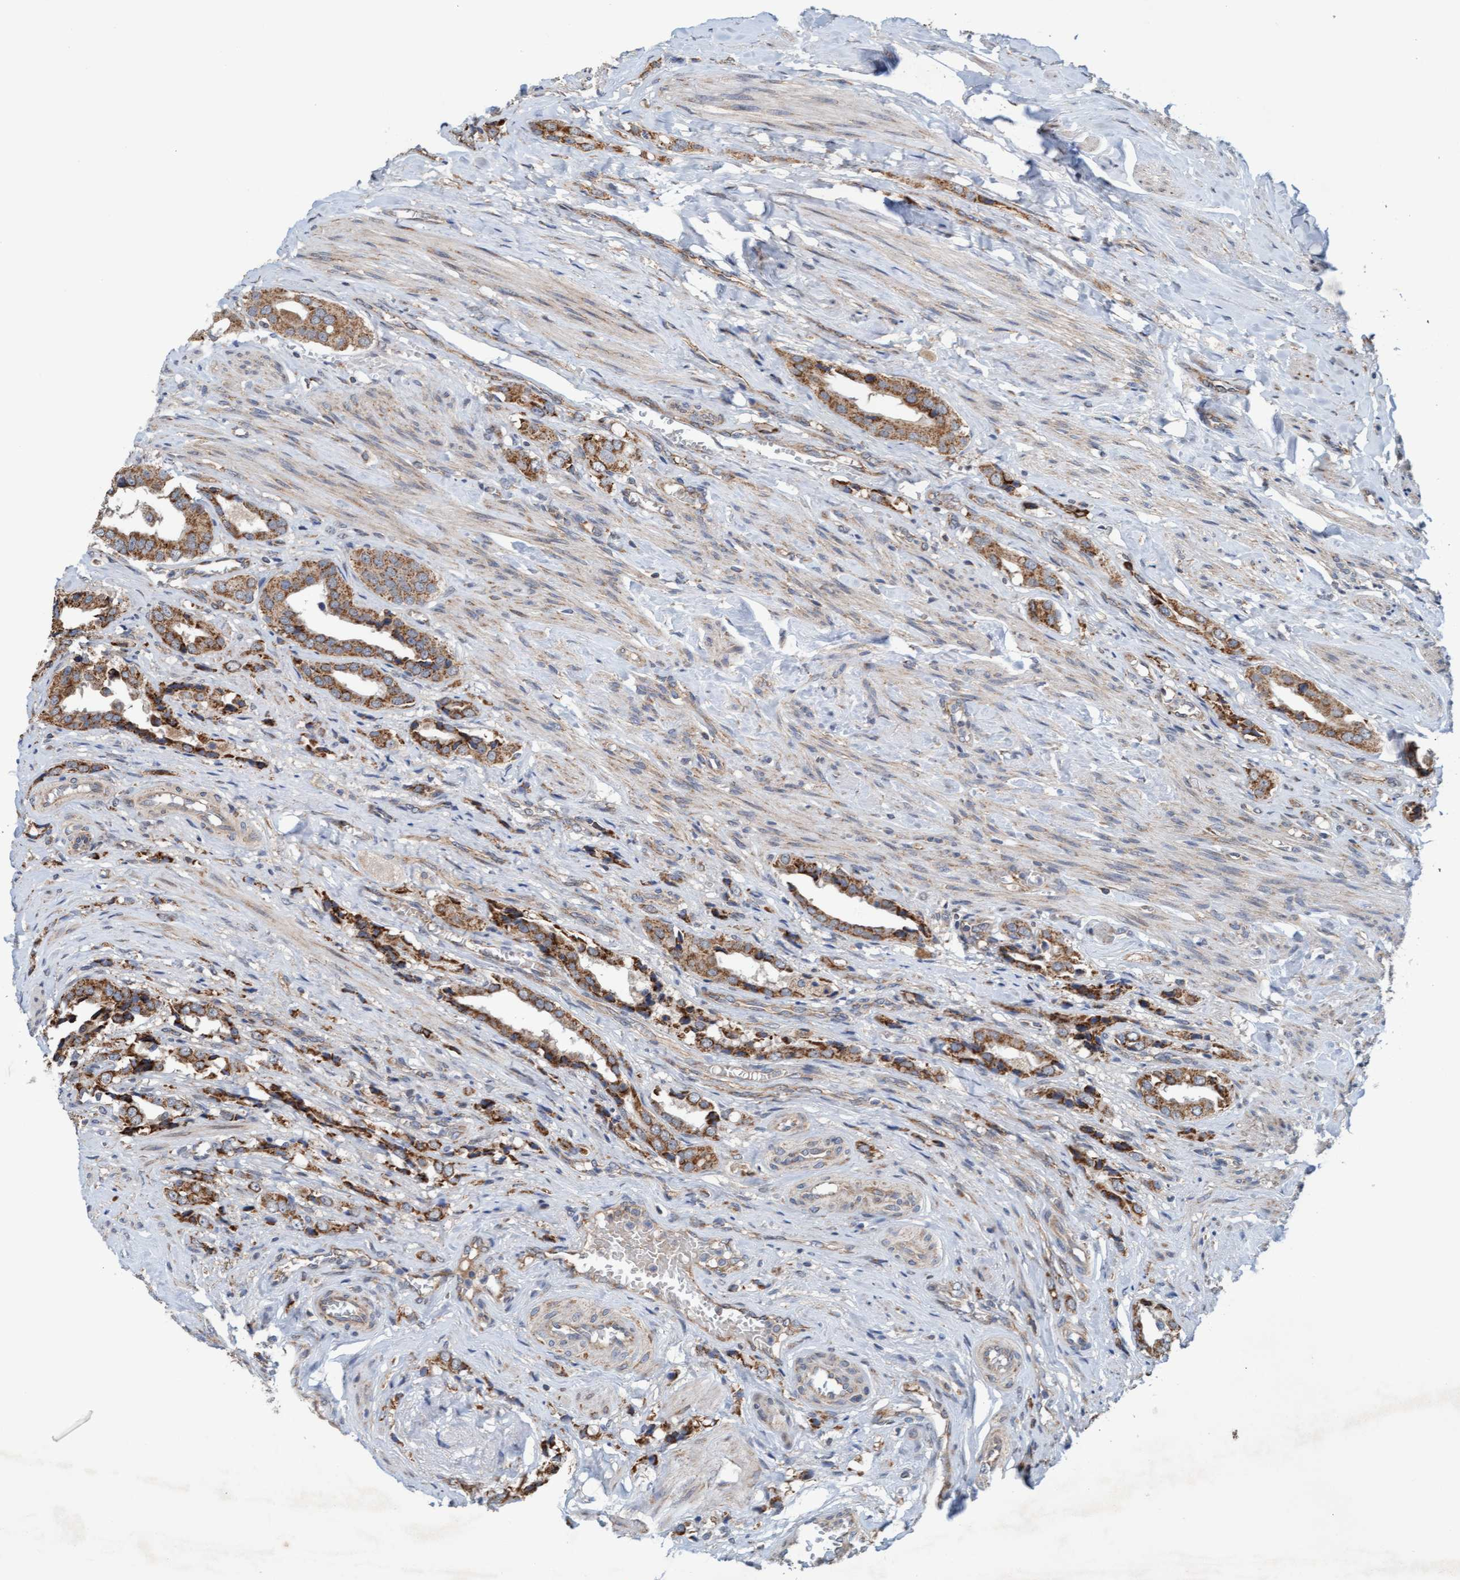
{"staining": {"intensity": "moderate", "quantity": ">75%", "location": "cytoplasmic/membranous"}, "tissue": "prostate cancer", "cell_type": "Tumor cells", "image_type": "cancer", "snomed": [{"axis": "morphology", "description": "Adenocarcinoma, High grade"}, {"axis": "topography", "description": "Prostate"}], "caption": "Human prostate high-grade adenocarcinoma stained for a protein (brown) displays moderate cytoplasmic/membranous positive expression in about >75% of tumor cells.", "gene": "ZNF566", "patient": {"sex": "male", "age": 52}}